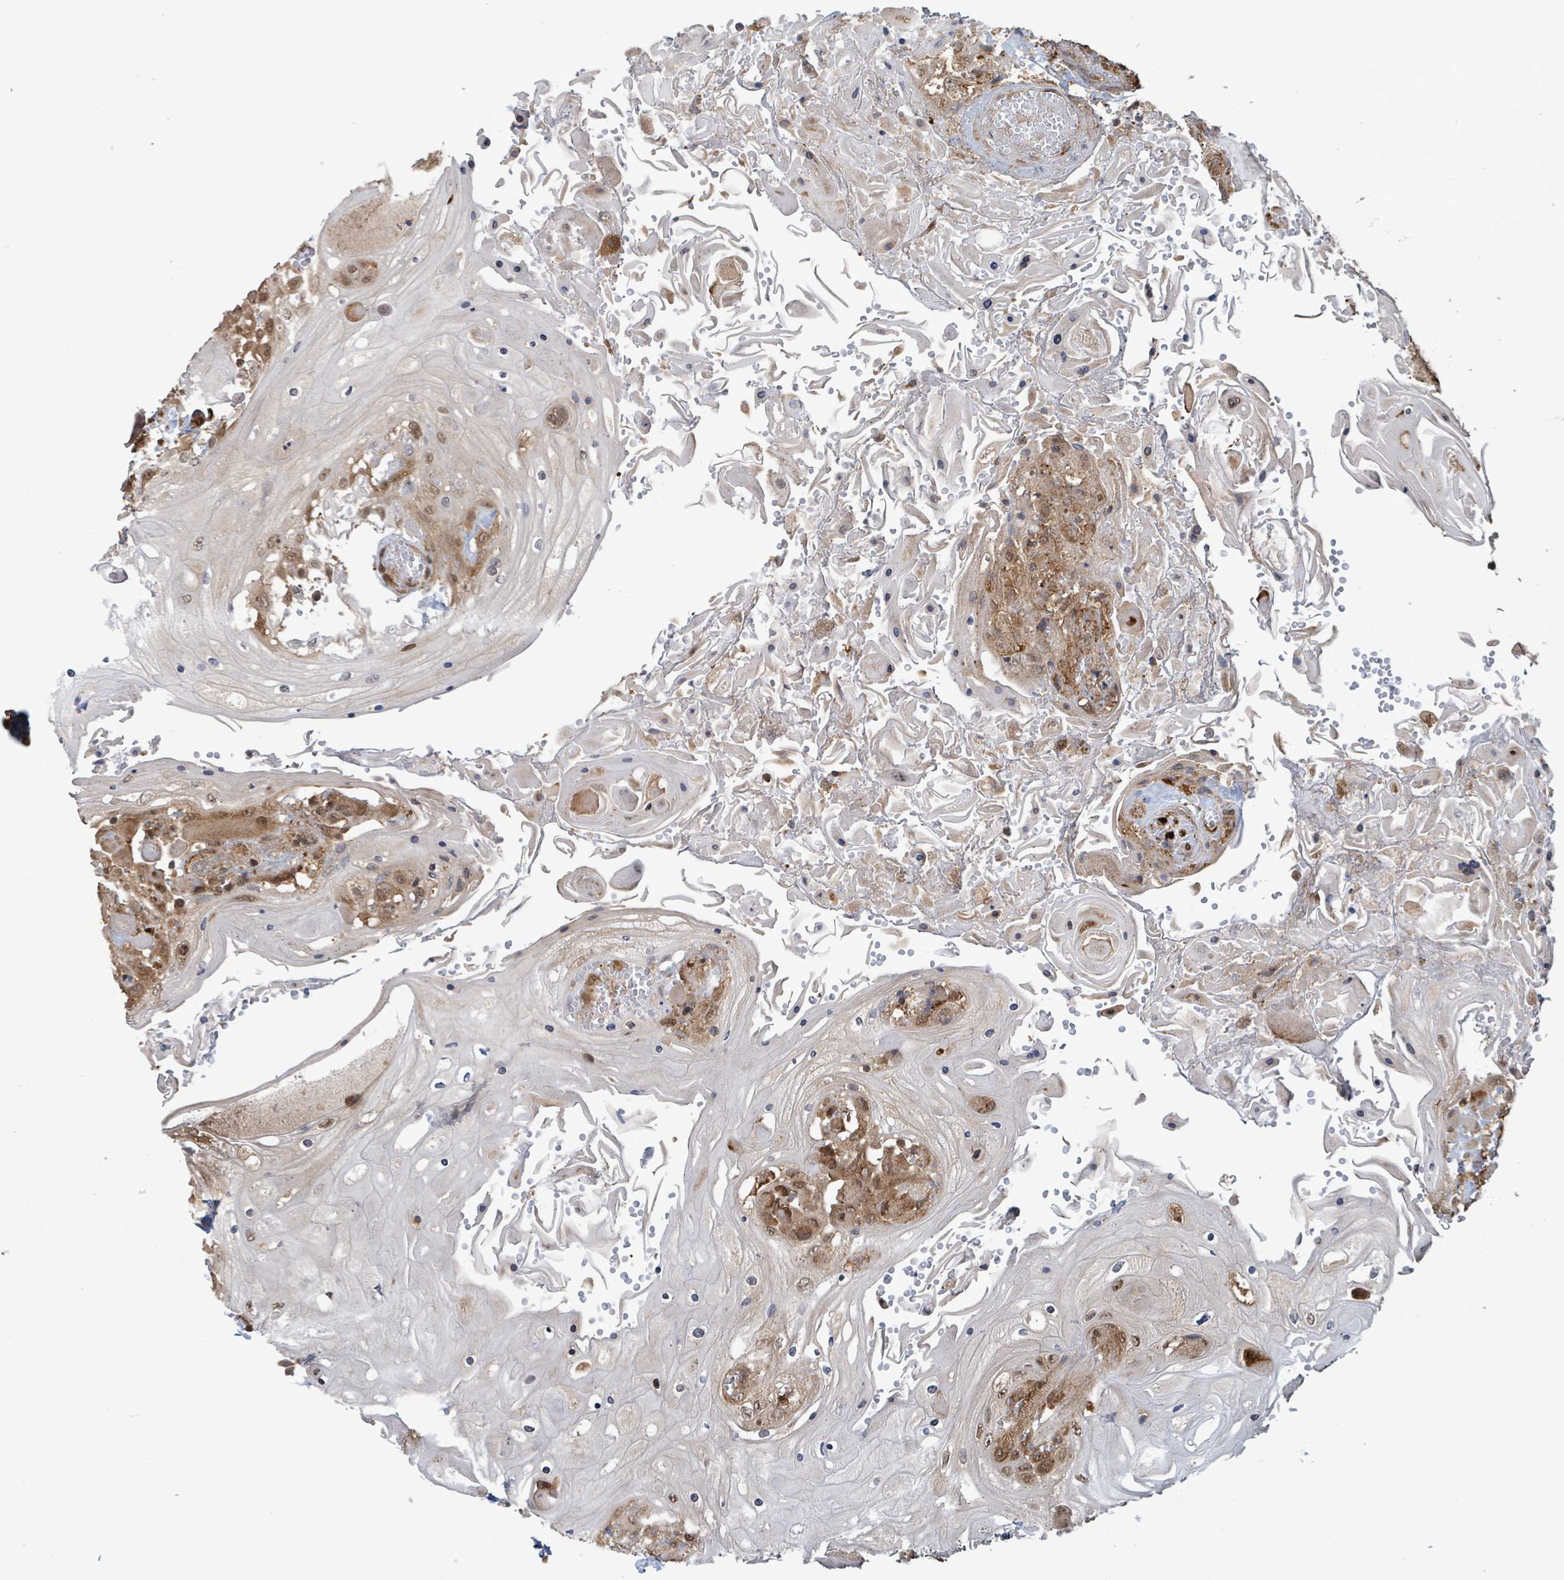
{"staining": {"intensity": "moderate", "quantity": "25%-75%", "location": "nuclear"}, "tissue": "head and neck cancer", "cell_type": "Tumor cells", "image_type": "cancer", "snomed": [{"axis": "morphology", "description": "Squamous cell carcinoma, NOS"}, {"axis": "topography", "description": "Head-Neck"}], "caption": "Head and neck squamous cell carcinoma was stained to show a protein in brown. There is medium levels of moderate nuclear expression in about 25%-75% of tumor cells. (DAB IHC with brightfield microscopy, high magnification).", "gene": "KLC1", "patient": {"sex": "female", "age": 43}}